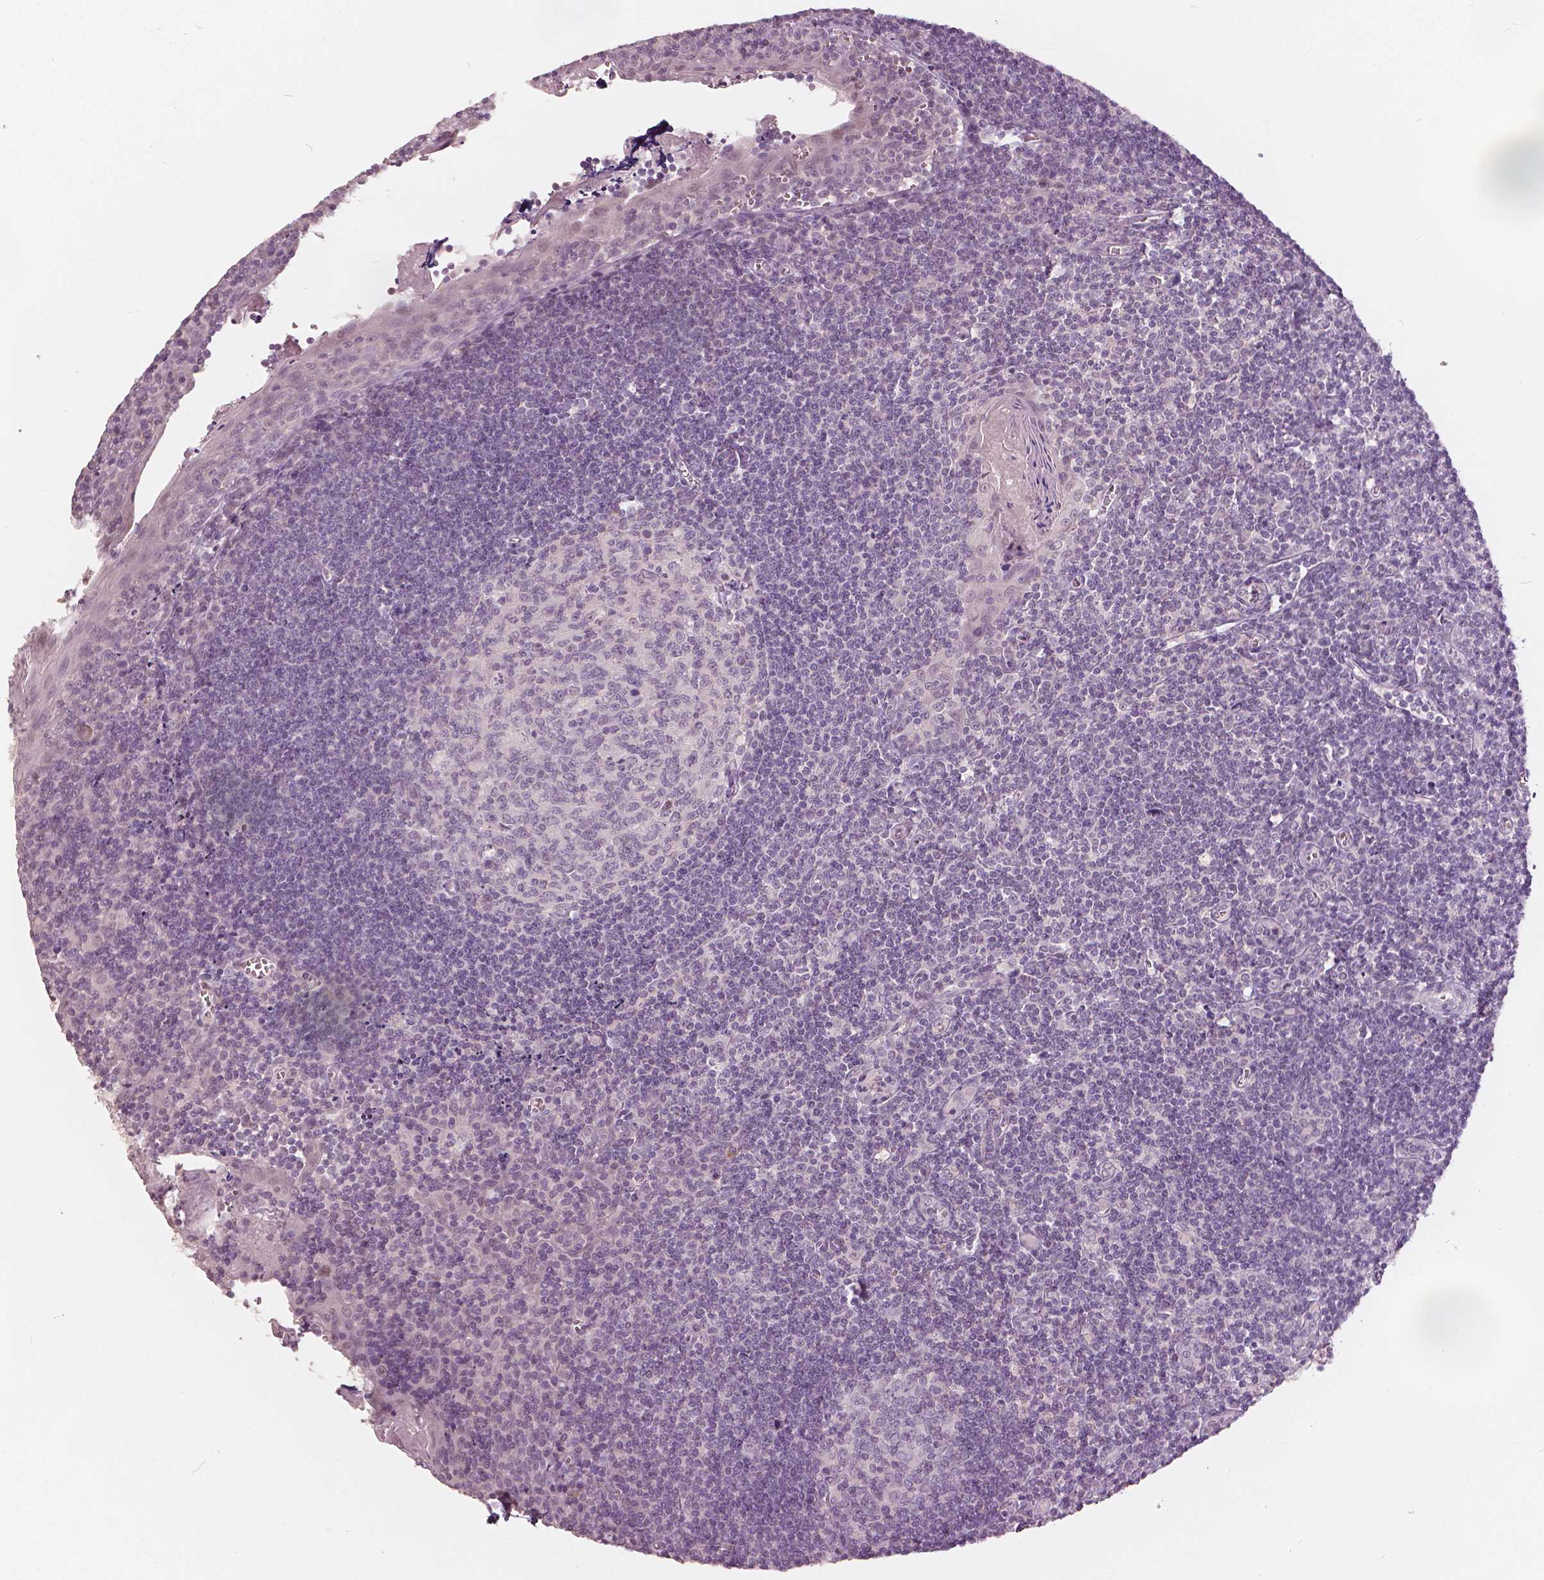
{"staining": {"intensity": "negative", "quantity": "none", "location": "none"}, "tissue": "tonsil", "cell_type": "Germinal center cells", "image_type": "normal", "snomed": [{"axis": "morphology", "description": "Normal tissue, NOS"}, {"axis": "morphology", "description": "Inflammation, NOS"}, {"axis": "topography", "description": "Tonsil"}], "caption": "Immunohistochemistry micrograph of normal tonsil: tonsil stained with DAB (3,3'-diaminobenzidine) reveals no significant protein positivity in germinal center cells.", "gene": "NANOG", "patient": {"sex": "female", "age": 31}}